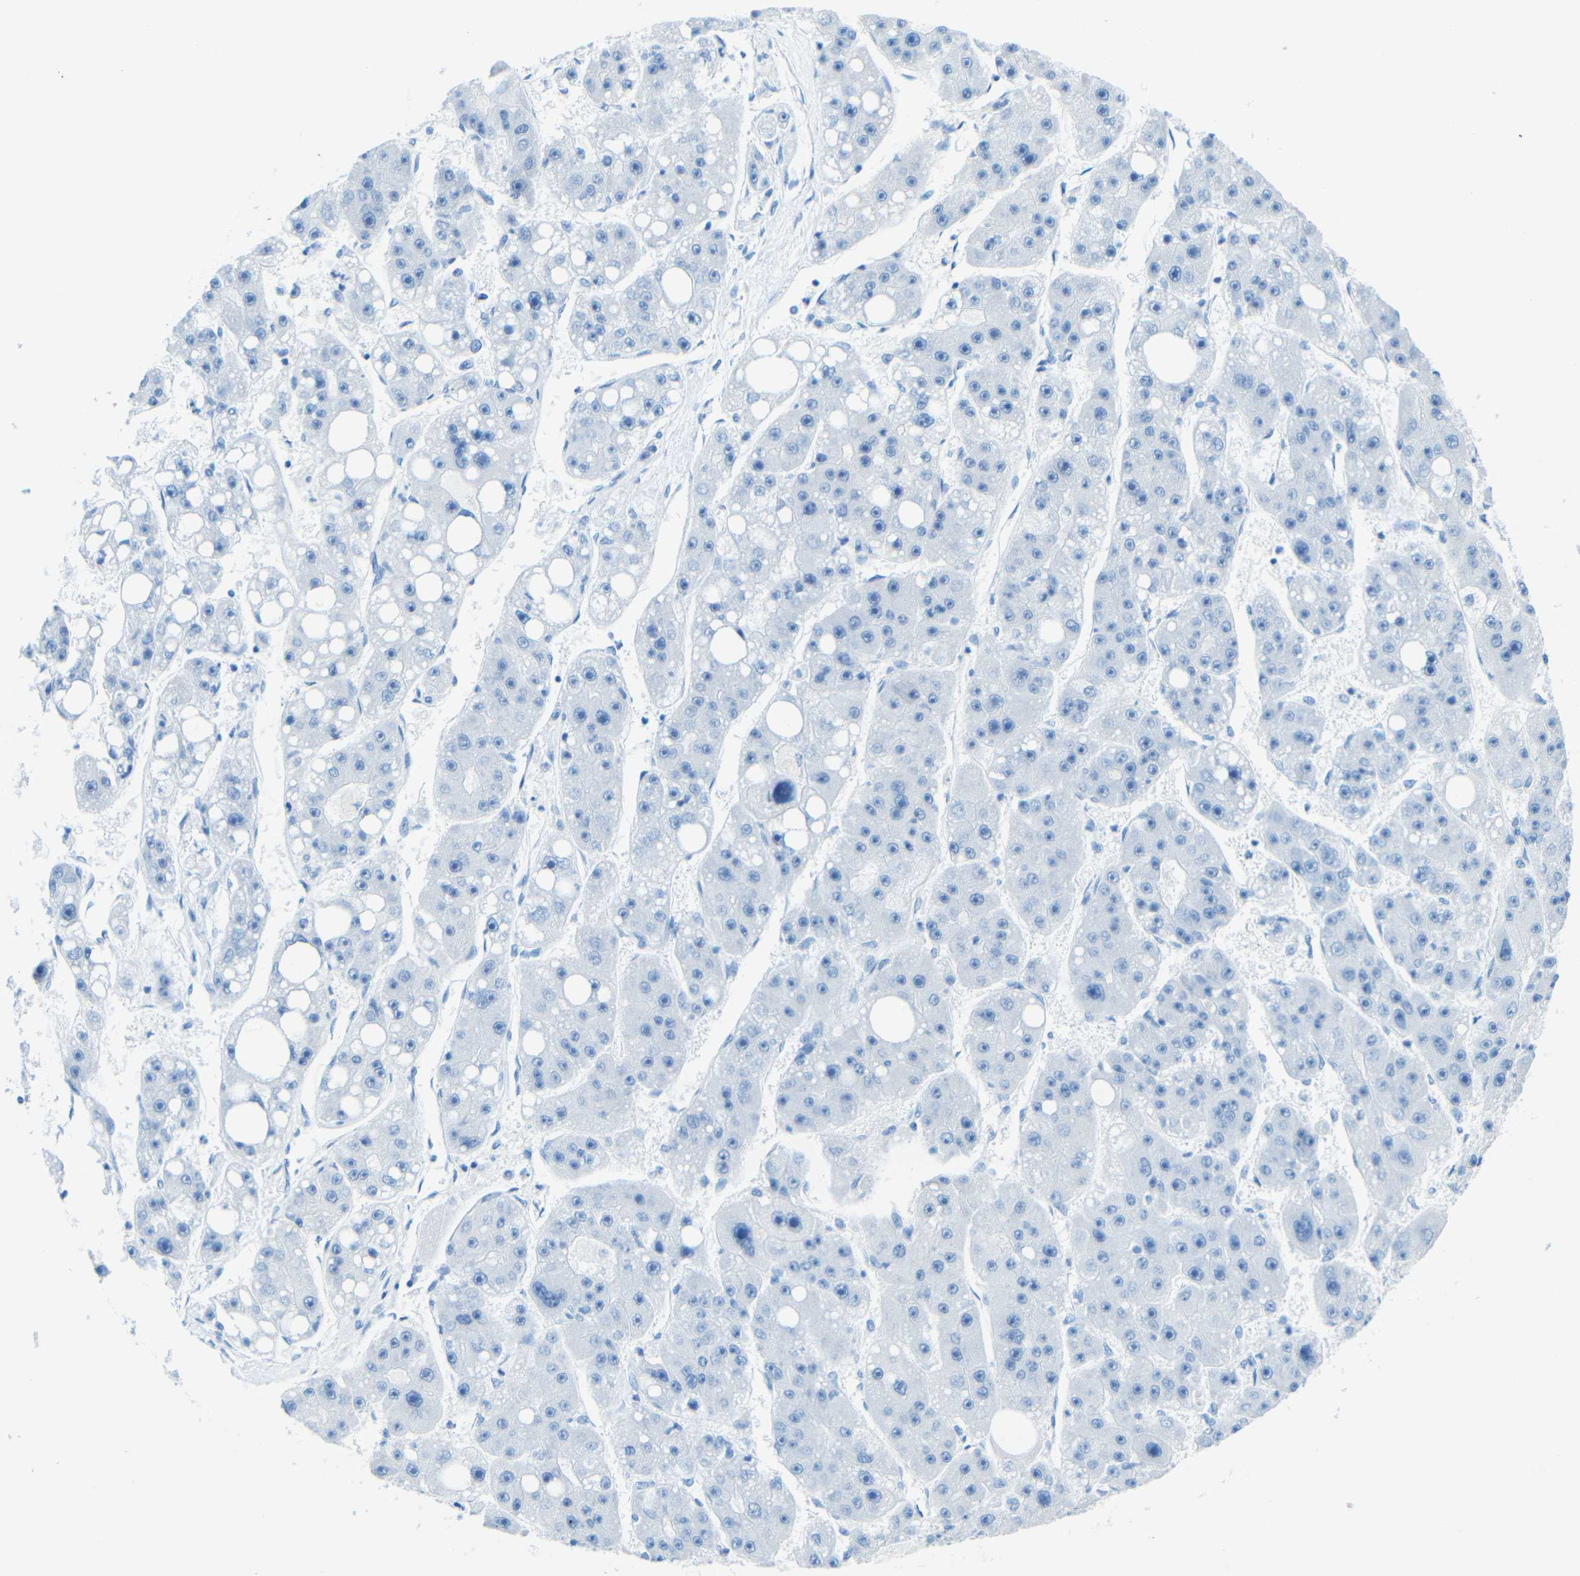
{"staining": {"intensity": "negative", "quantity": "none", "location": "none"}, "tissue": "liver cancer", "cell_type": "Tumor cells", "image_type": "cancer", "snomed": [{"axis": "morphology", "description": "Carcinoma, Hepatocellular, NOS"}, {"axis": "topography", "description": "Liver"}], "caption": "This image is of liver cancer (hepatocellular carcinoma) stained with immunohistochemistry (IHC) to label a protein in brown with the nuclei are counter-stained blue. There is no expression in tumor cells. (Stains: DAB (3,3'-diaminobenzidine) IHC with hematoxylin counter stain, Microscopy: brightfield microscopy at high magnification).", "gene": "TUBB4B", "patient": {"sex": "female", "age": 61}}